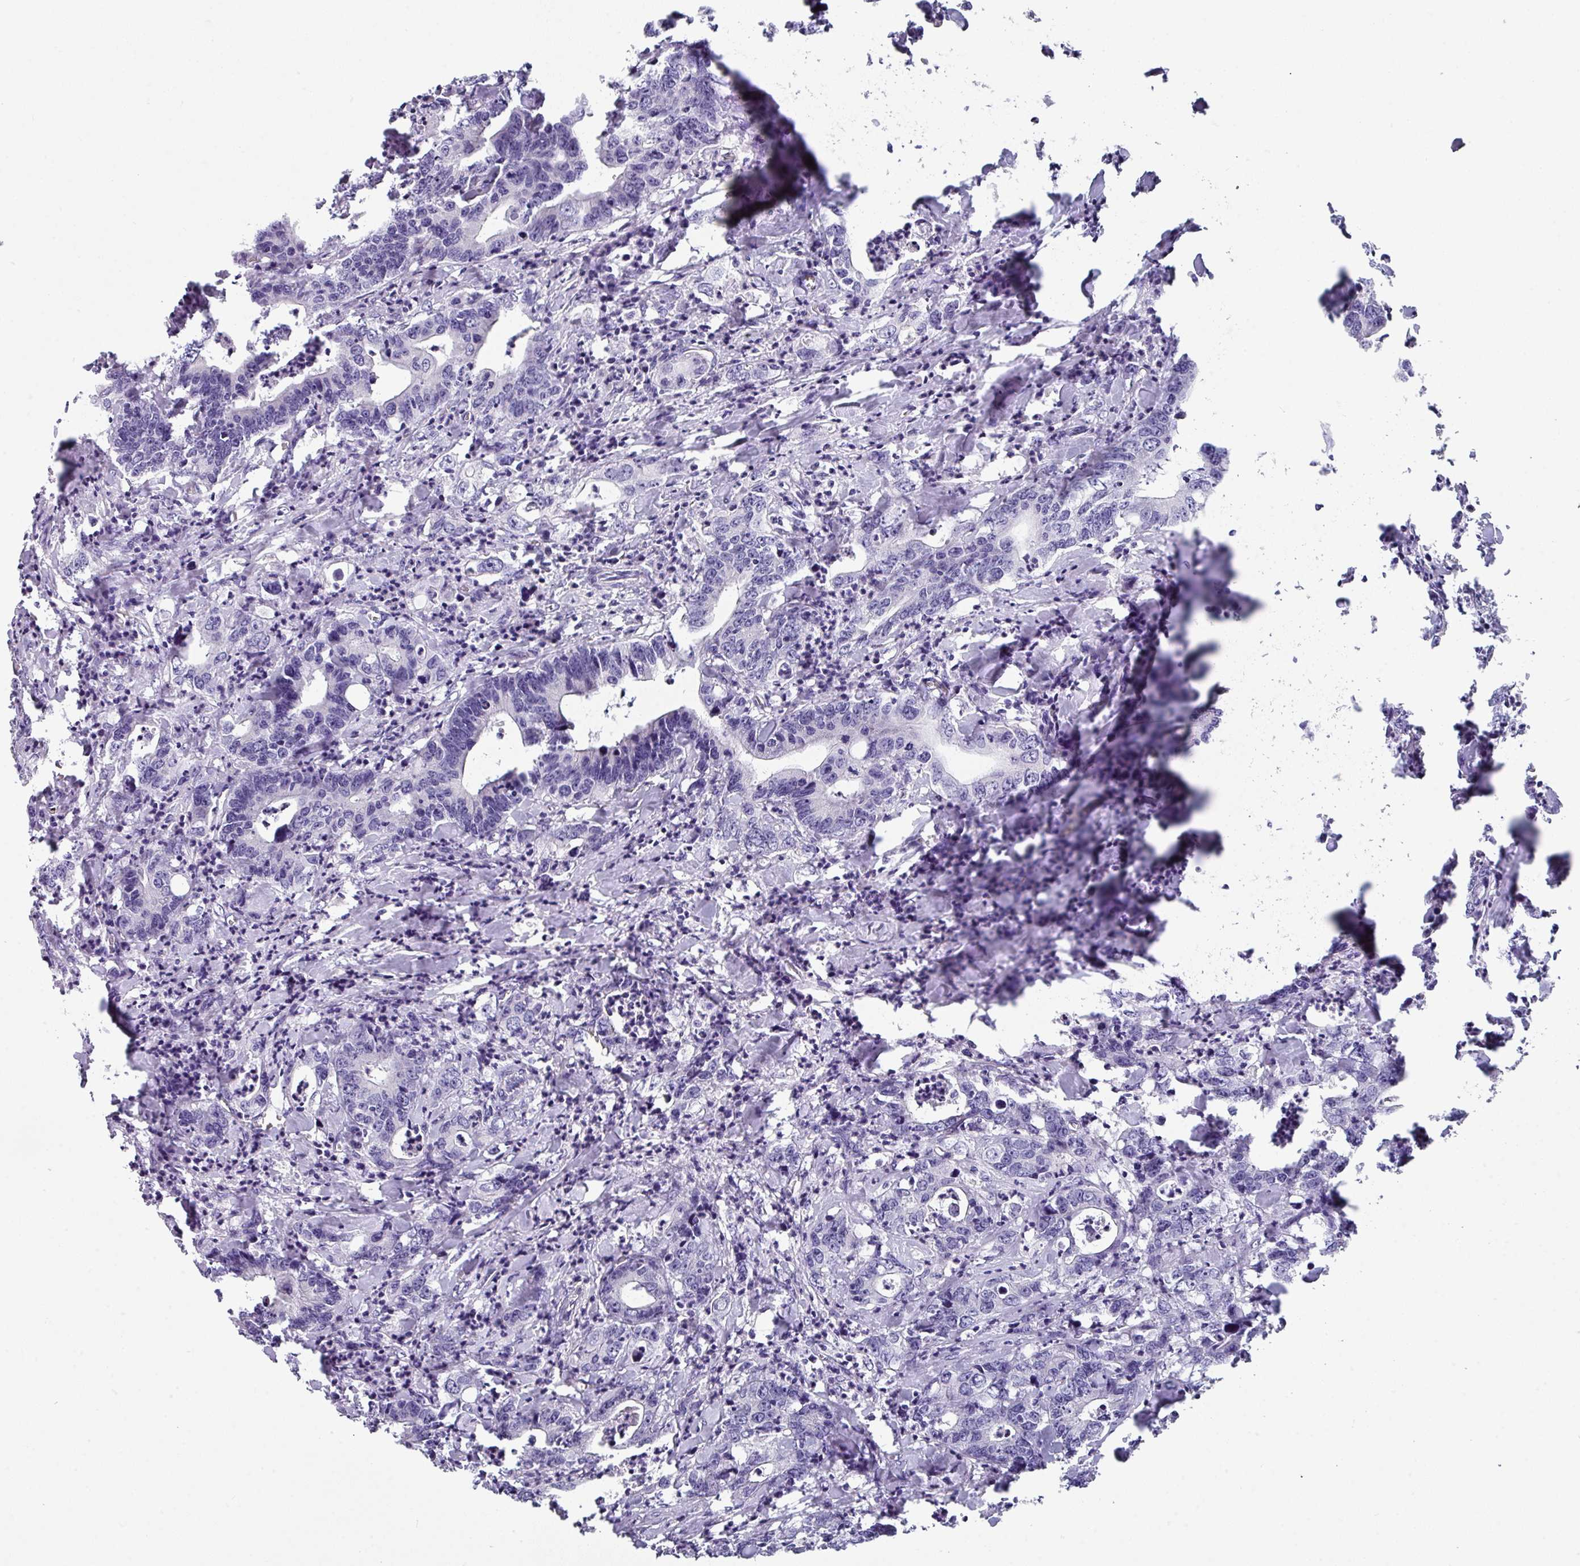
{"staining": {"intensity": "negative", "quantity": "none", "location": "none"}, "tissue": "colorectal cancer", "cell_type": "Tumor cells", "image_type": "cancer", "snomed": [{"axis": "morphology", "description": "Adenocarcinoma, NOS"}, {"axis": "topography", "description": "Colon"}], "caption": "DAB (3,3'-diaminobenzidine) immunohistochemical staining of colorectal adenocarcinoma displays no significant staining in tumor cells.", "gene": "DEFB115", "patient": {"sex": "female", "age": 75}}